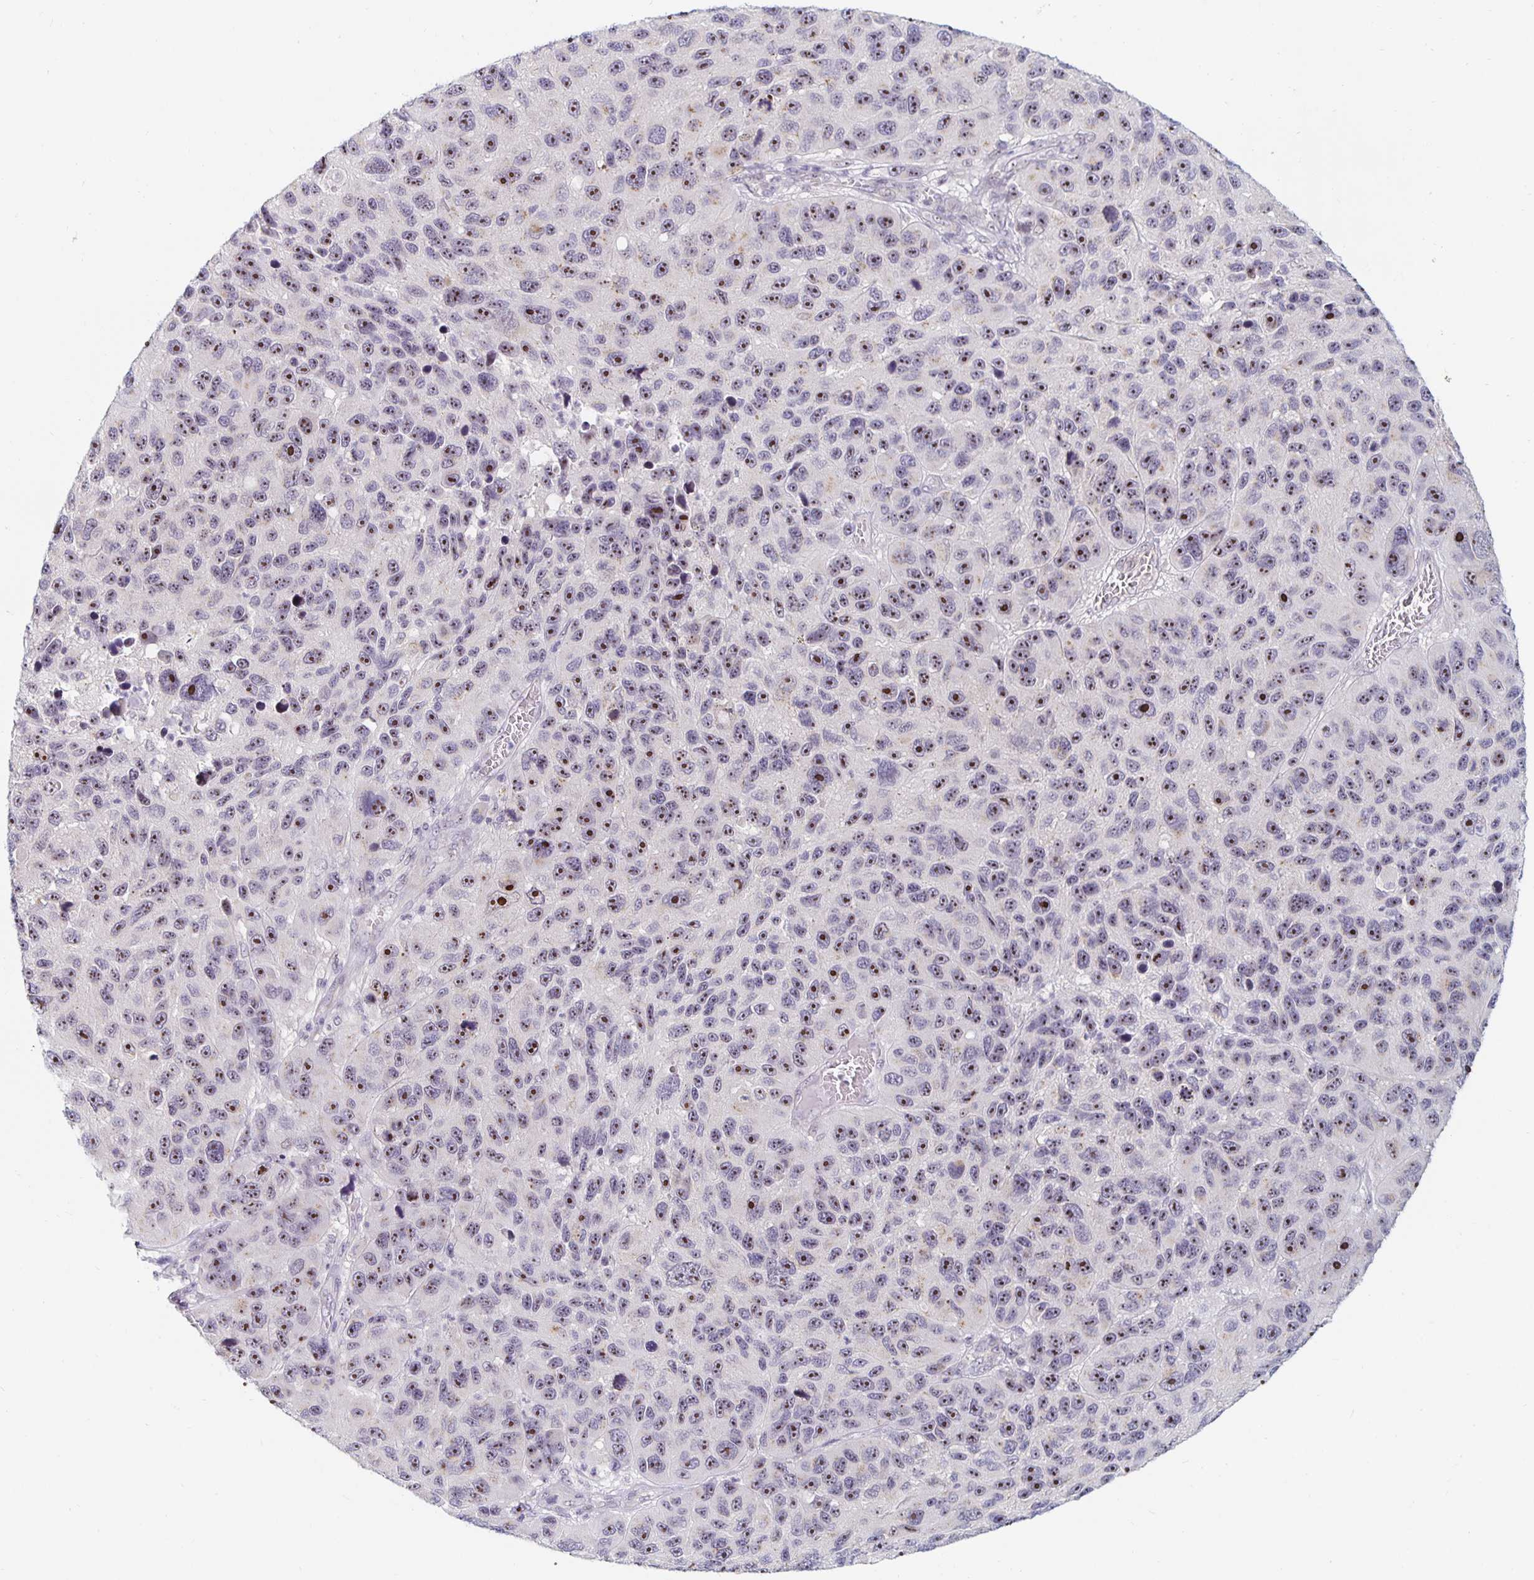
{"staining": {"intensity": "moderate", "quantity": ">75%", "location": "nuclear"}, "tissue": "melanoma", "cell_type": "Tumor cells", "image_type": "cancer", "snomed": [{"axis": "morphology", "description": "Malignant melanoma, NOS"}, {"axis": "topography", "description": "Skin"}], "caption": "A brown stain labels moderate nuclear positivity of a protein in human melanoma tumor cells.", "gene": "NUP85", "patient": {"sex": "male", "age": 53}}